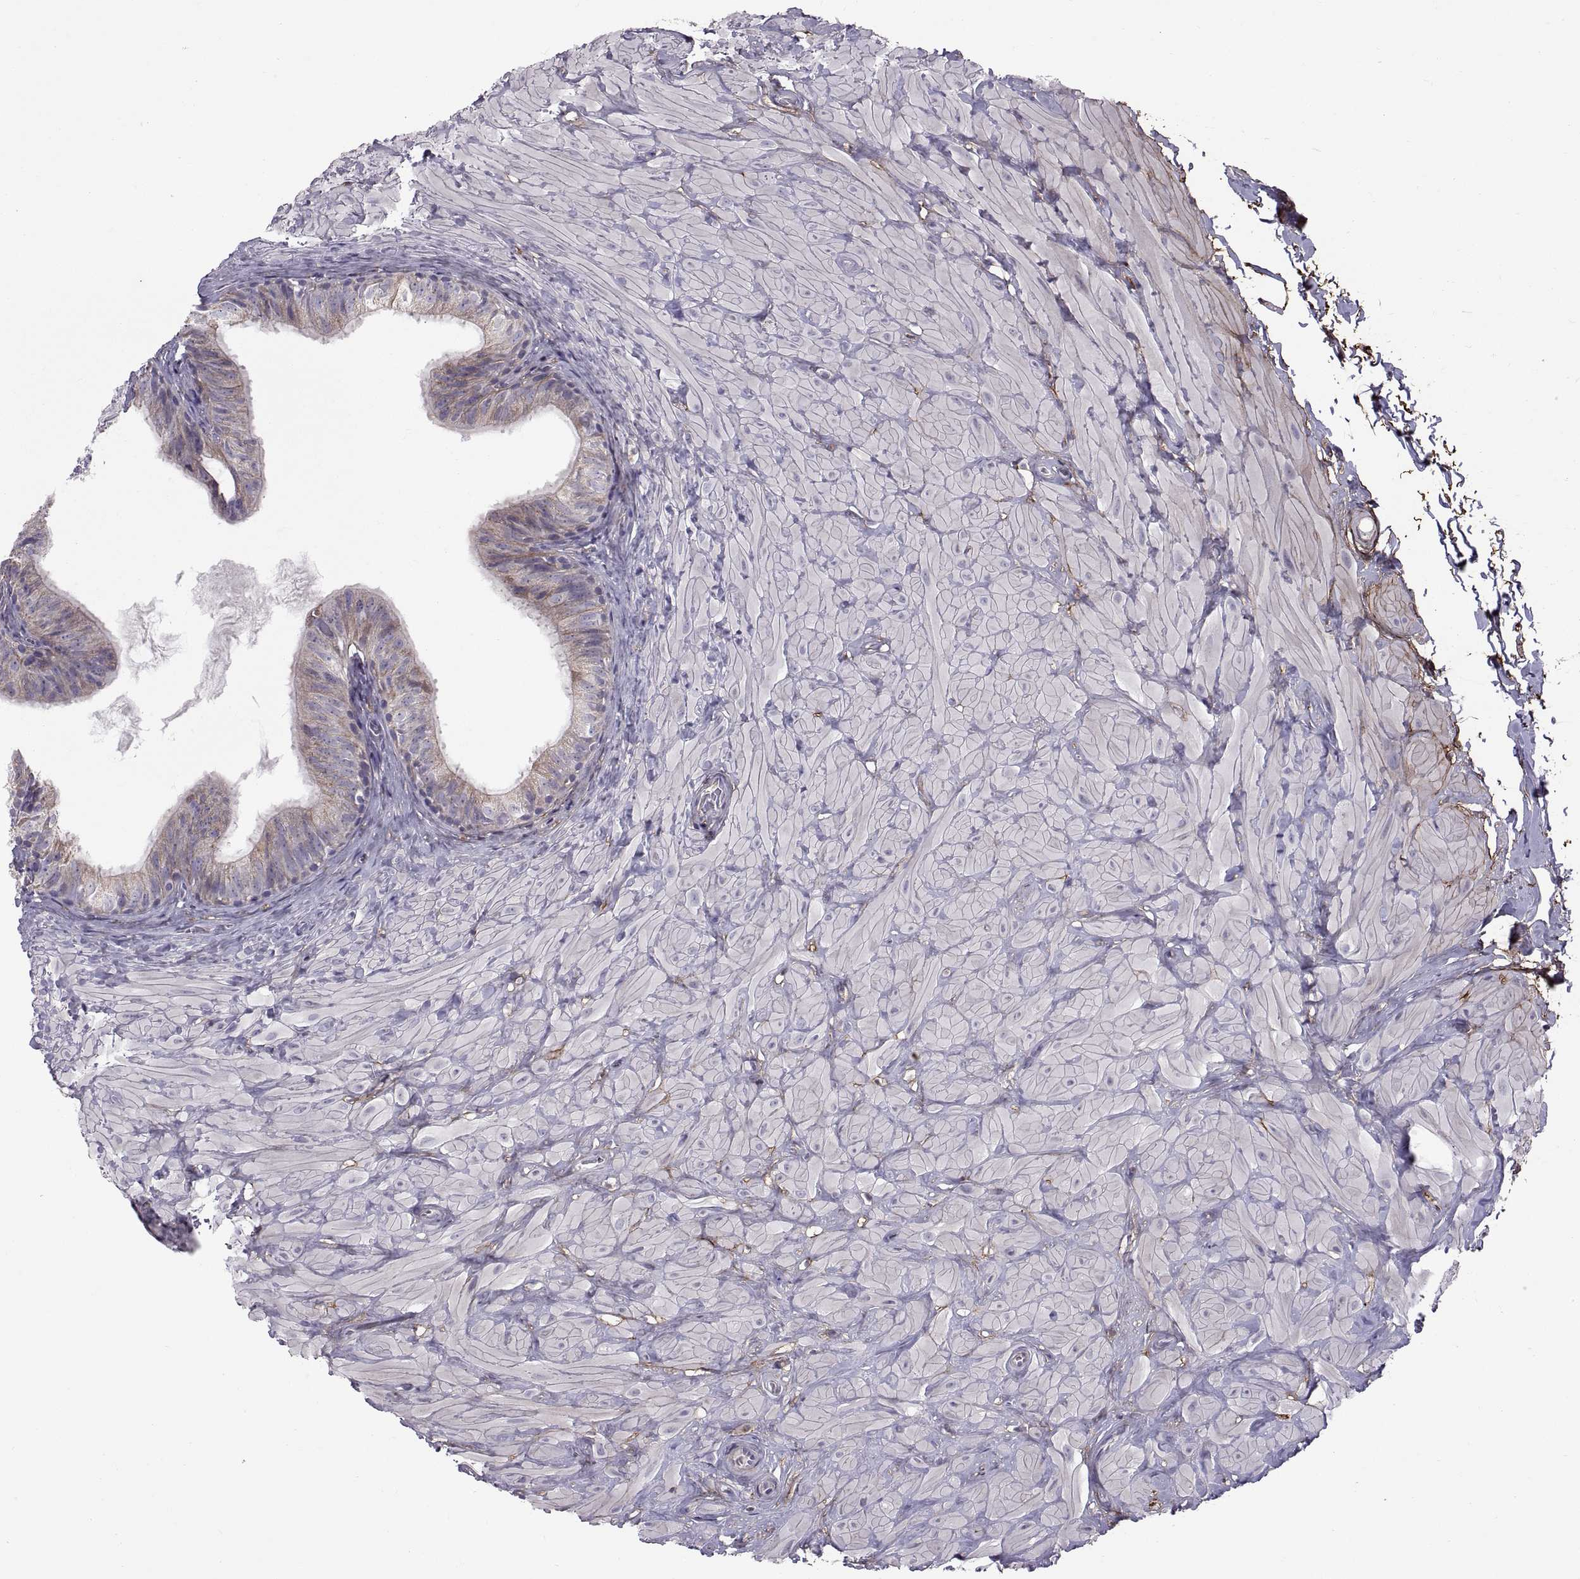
{"staining": {"intensity": "weak", "quantity": "25%-75%", "location": "cytoplasmic/membranous"}, "tissue": "epididymis", "cell_type": "Glandular cells", "image_type": "normal", "snomed": [{"axis": "morphology", "description": "Normal tissue, NOS"}, {"axis": "topography", "description": "Epididymis"}, {"axis": "topography", "description": "Vas deferens"}], "caption": "DAB immunohistochemical staining of benign epididymis reveals weak cytoplasmic/membranous protein staining in about 25%-75% of glandular cells. Immunohistochemistry stains the protein in brown and the nuclei are stained blue.", "gene": "EMILIN2", "patient": {"sex": "male", "age": 23}}